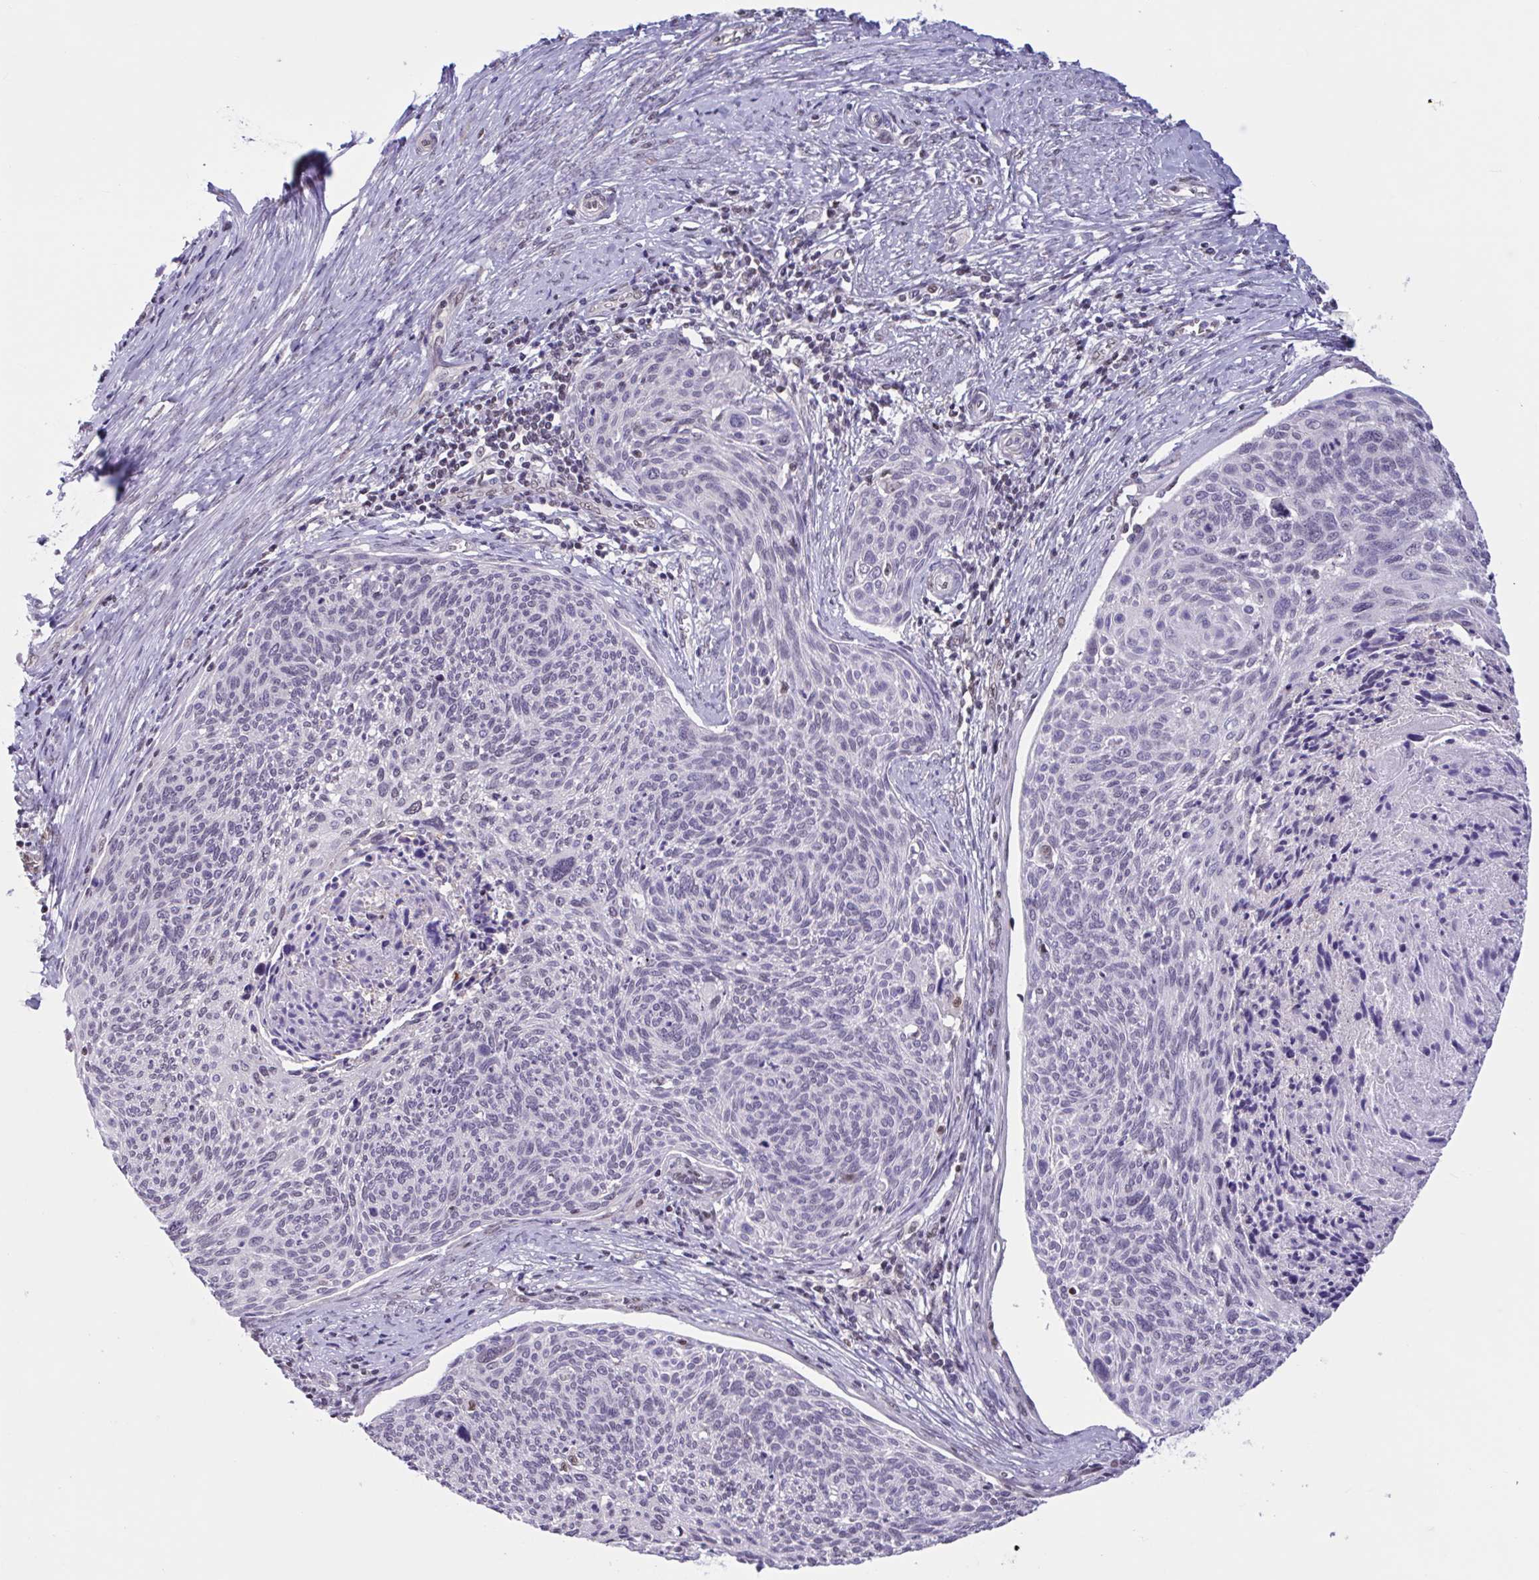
{"staining": {"intensity": "negative", "quantity": "none", "location": "none"}, "tissue": "cervical cancer", "cell_type": "Tumor cells", "image_type": "cancer", "snomed": [{"axis": "morphology", "description": "Squamous cell carcinoma, NOS"}, {"axis": "topography", "description": "Cervix"}], "caption": "Histopathology image shows no protein positivity in tumor cells of cervical cancer tissue.", "gene": "RBL1", "patient": {"sex": "female", "age": 49}}